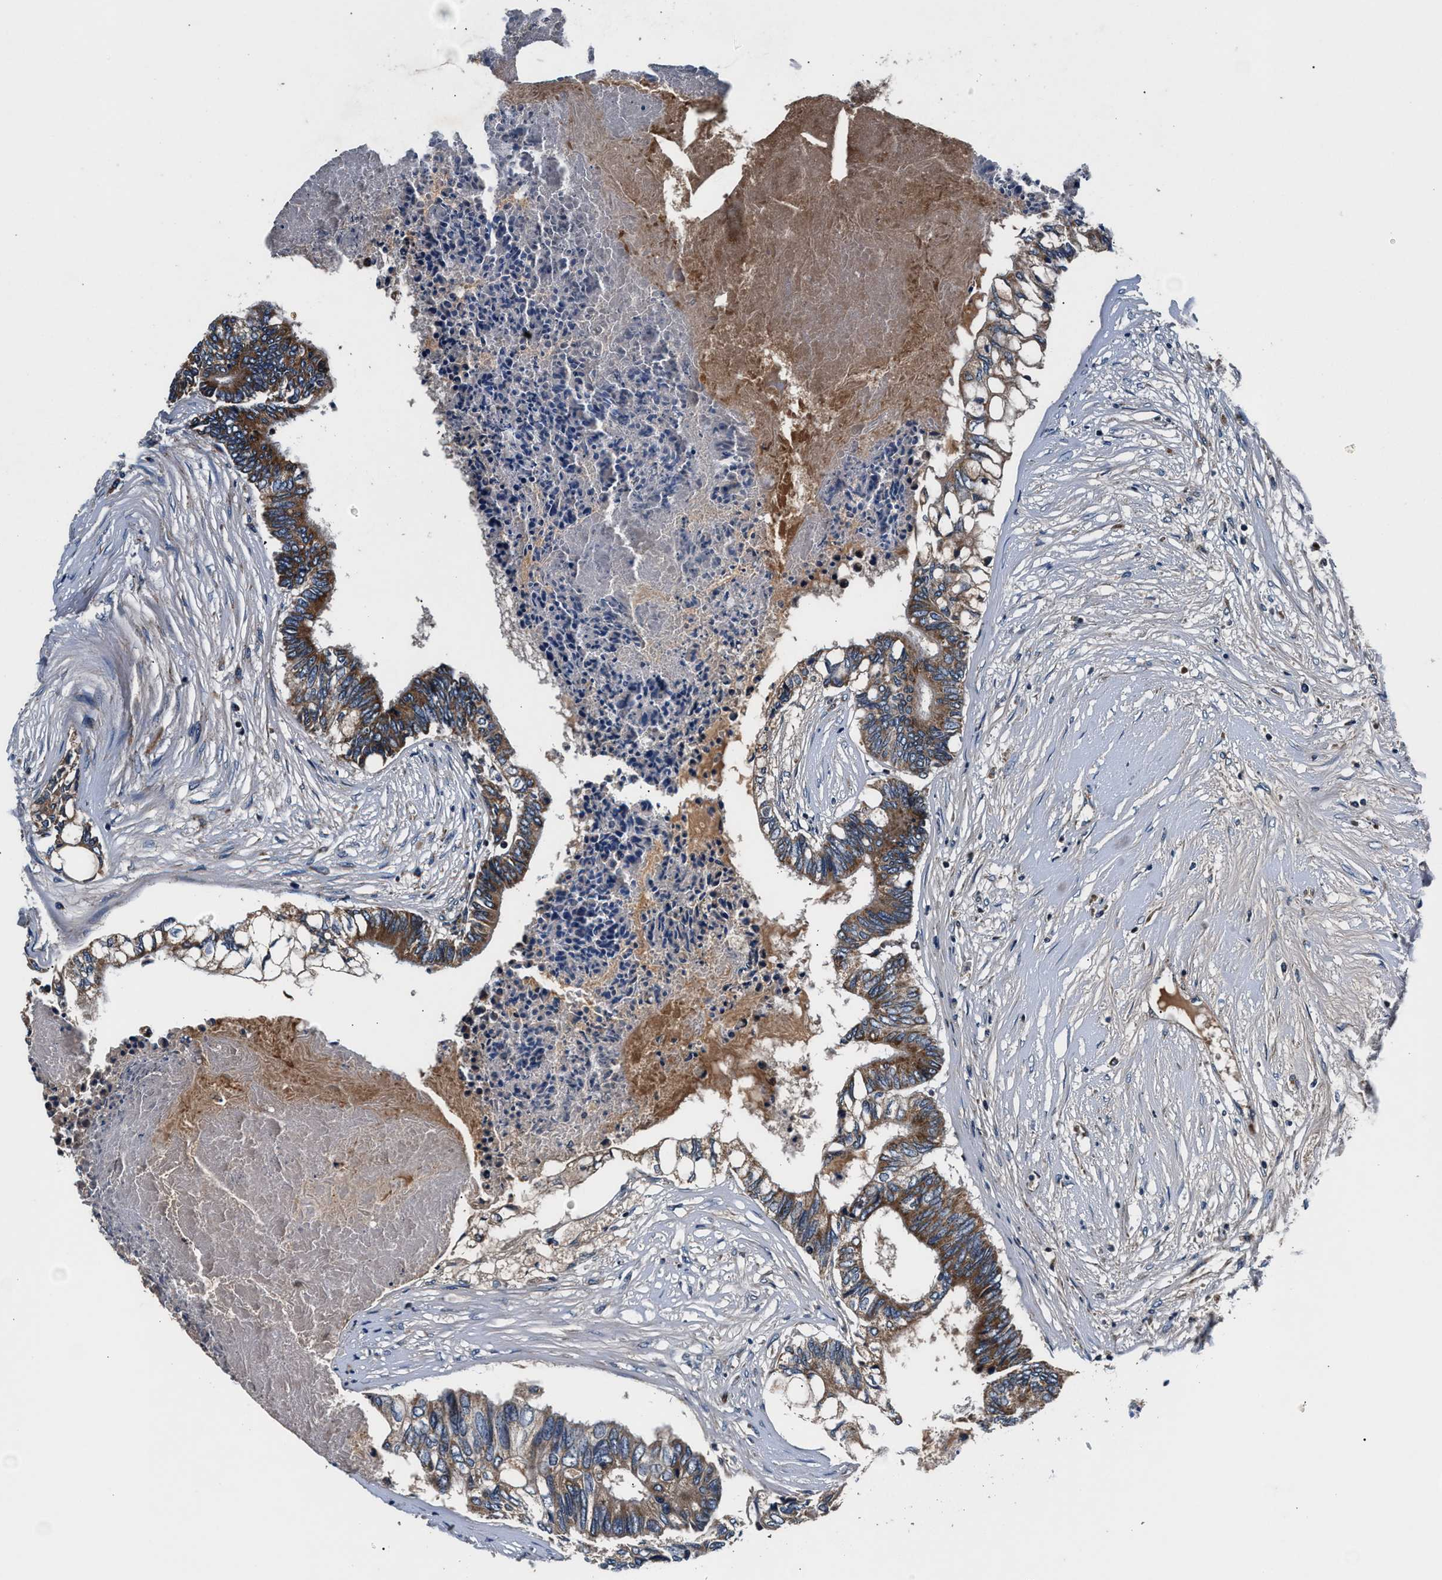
{"staining": {"intensity": "moderate", "quantity": ">75%", "location": "cytoplasmic/membranous"}, "tissue": "colorectal cancer", "cell_type": "Tumor cells", "image_type": "cancer", "snomed": [{"axis": "morphology", "description": "Adenocarcinoma, NOS"}, {"axis": "topography", "description": "Rectum"}], "caption": "Immunohistochemical staining of human colorectal cancer reveals medium levels of moderate cytoplasmic/membranous staining in approximately >75% of tumor cells.", "gene": "IMMT", "patient": {"sex": "male", "age": 63}}